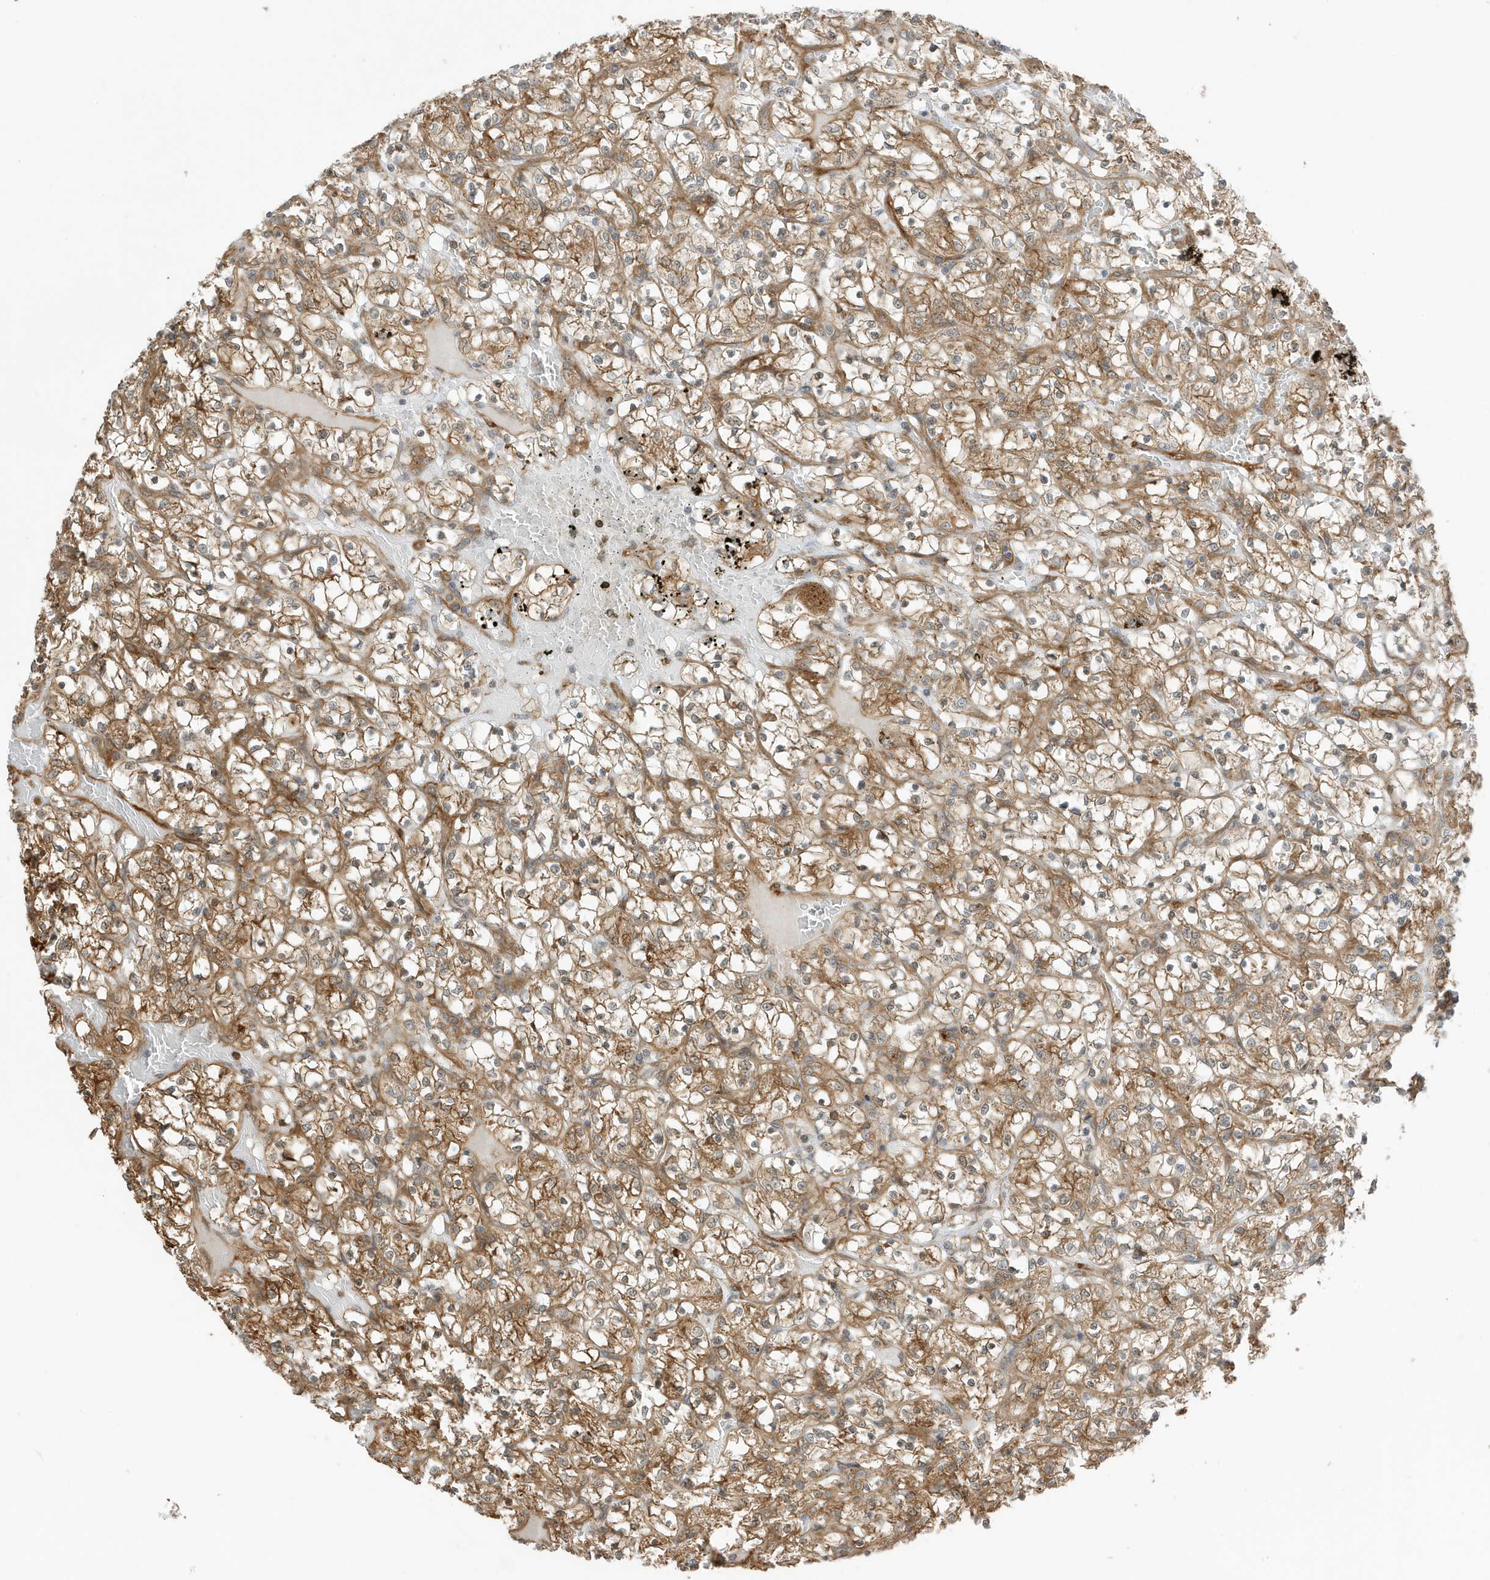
{"staining": {"intensity": "moderate", "quantity": ">75%", "location": "cytoplasmic/membranous"}, "tissue": "renal cancer", "cell_type": "Tumor cells", "image_type": "cancer", "snomed": [{"axis": "morphology", "description": "Adenocarcinoma, NOS"}, {"axis": "topography", "description": "Kidney"}], "caption": "This image demonstrates IHC staining of renal cancer, with medium moderate cytoplasmic/membranous staining in approximately >75% of tumor cells.", "gene": "CDC42EP3", "patient": {"sex": "female", "age": 69}}